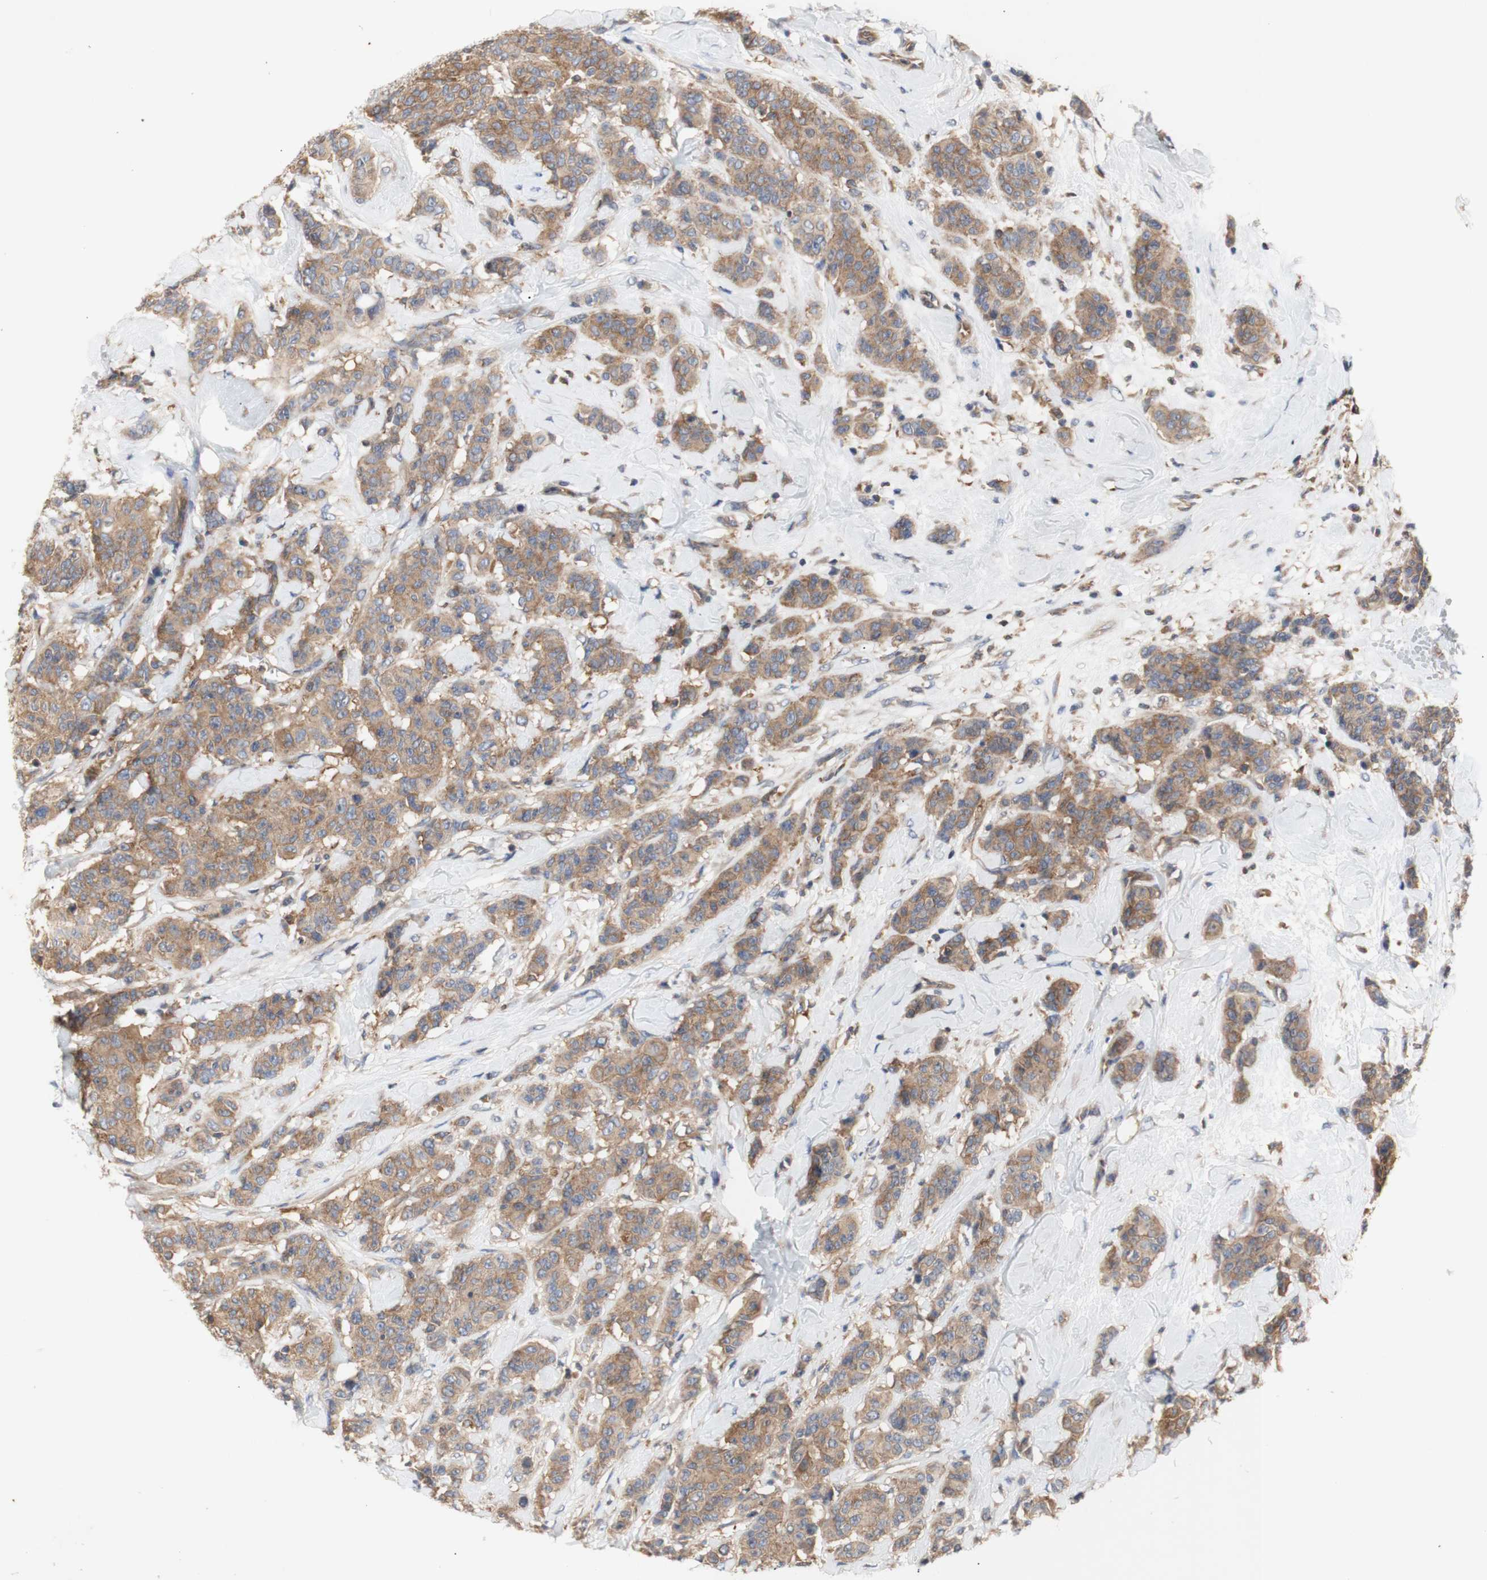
{"staining": {"intensity": "moderate", "quantity": ">75%", "location": "cytoplasmic/membranous"}, "tissue": "breast cancer", "cell_type": "Tumor cells", "image_type": "cancer", "snomed": [{"axis": "morphology", "description": "Normal tissue, NOS"}, {"axis": "morphology", "description": "Duct carcinoma"}, {"axis": "topography", "description": "Breast"}], "caption": "This photomicrograph reveals breast cancer (invasive ductal carcinoma) stained with immunohistochemistry to label a protein in brown. The cytoplasmic/membranous of tumor cells show moderate positivity for the protein. Nuclei are counter-stained blue.", "gene": "IKBKG", "patient": {"sex": "female", "age": 40}}